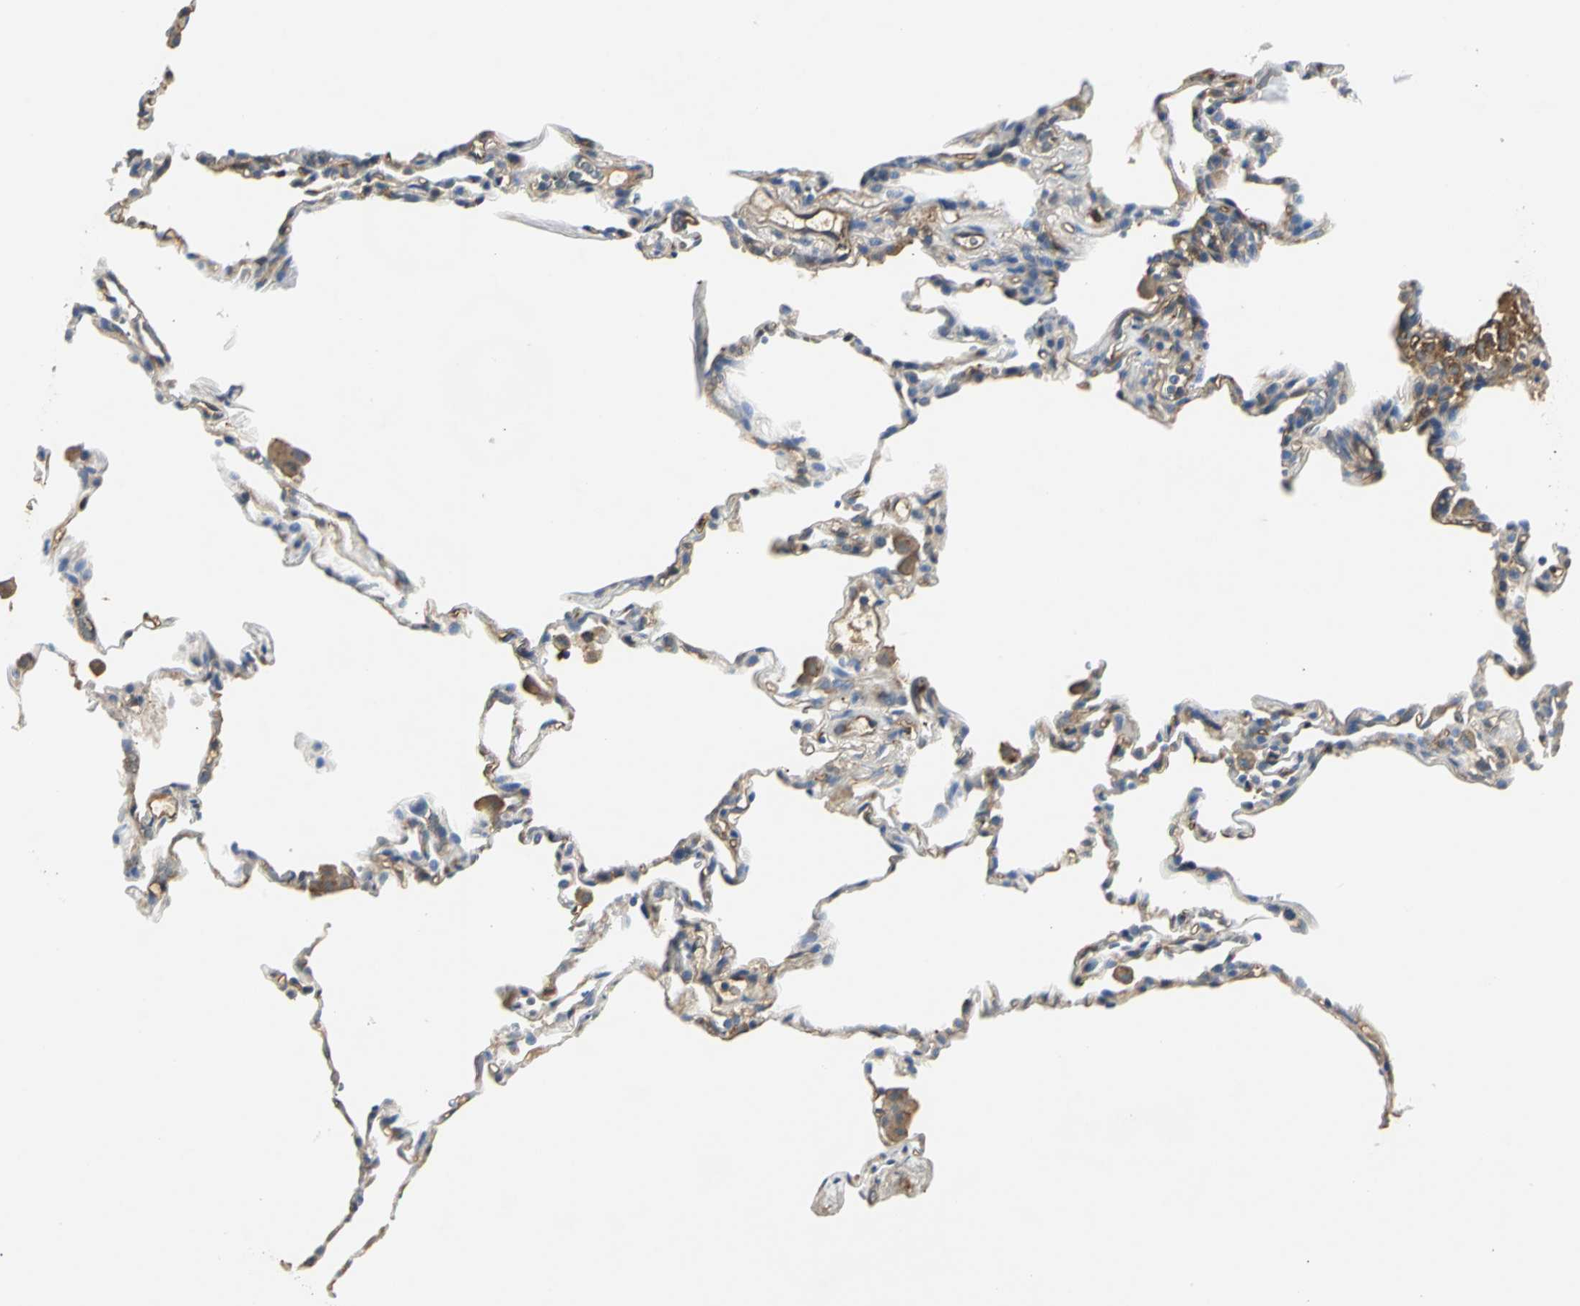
{"staining": {"intensity": "moderate", "quantity": "<25%", "location": "cytoplasmic/membranous"}, "tissue": "lung", "cell_type": "Alveolar cells", "image_type": "normal", "snomed": [{"axis": "morphology", "description": "Normal tissue, NOS"}, {"axis": "topography", "description": "Lung"}], "caption": "High-power microscopy captured an immunohistochemistry (IHC) image of benign lung, revealing moderate cytoplasmic/membranous staining in about <25% of alveolar cells.", "gene": "CHRNB1", "patient": {"sex": "male", "age": 59}}